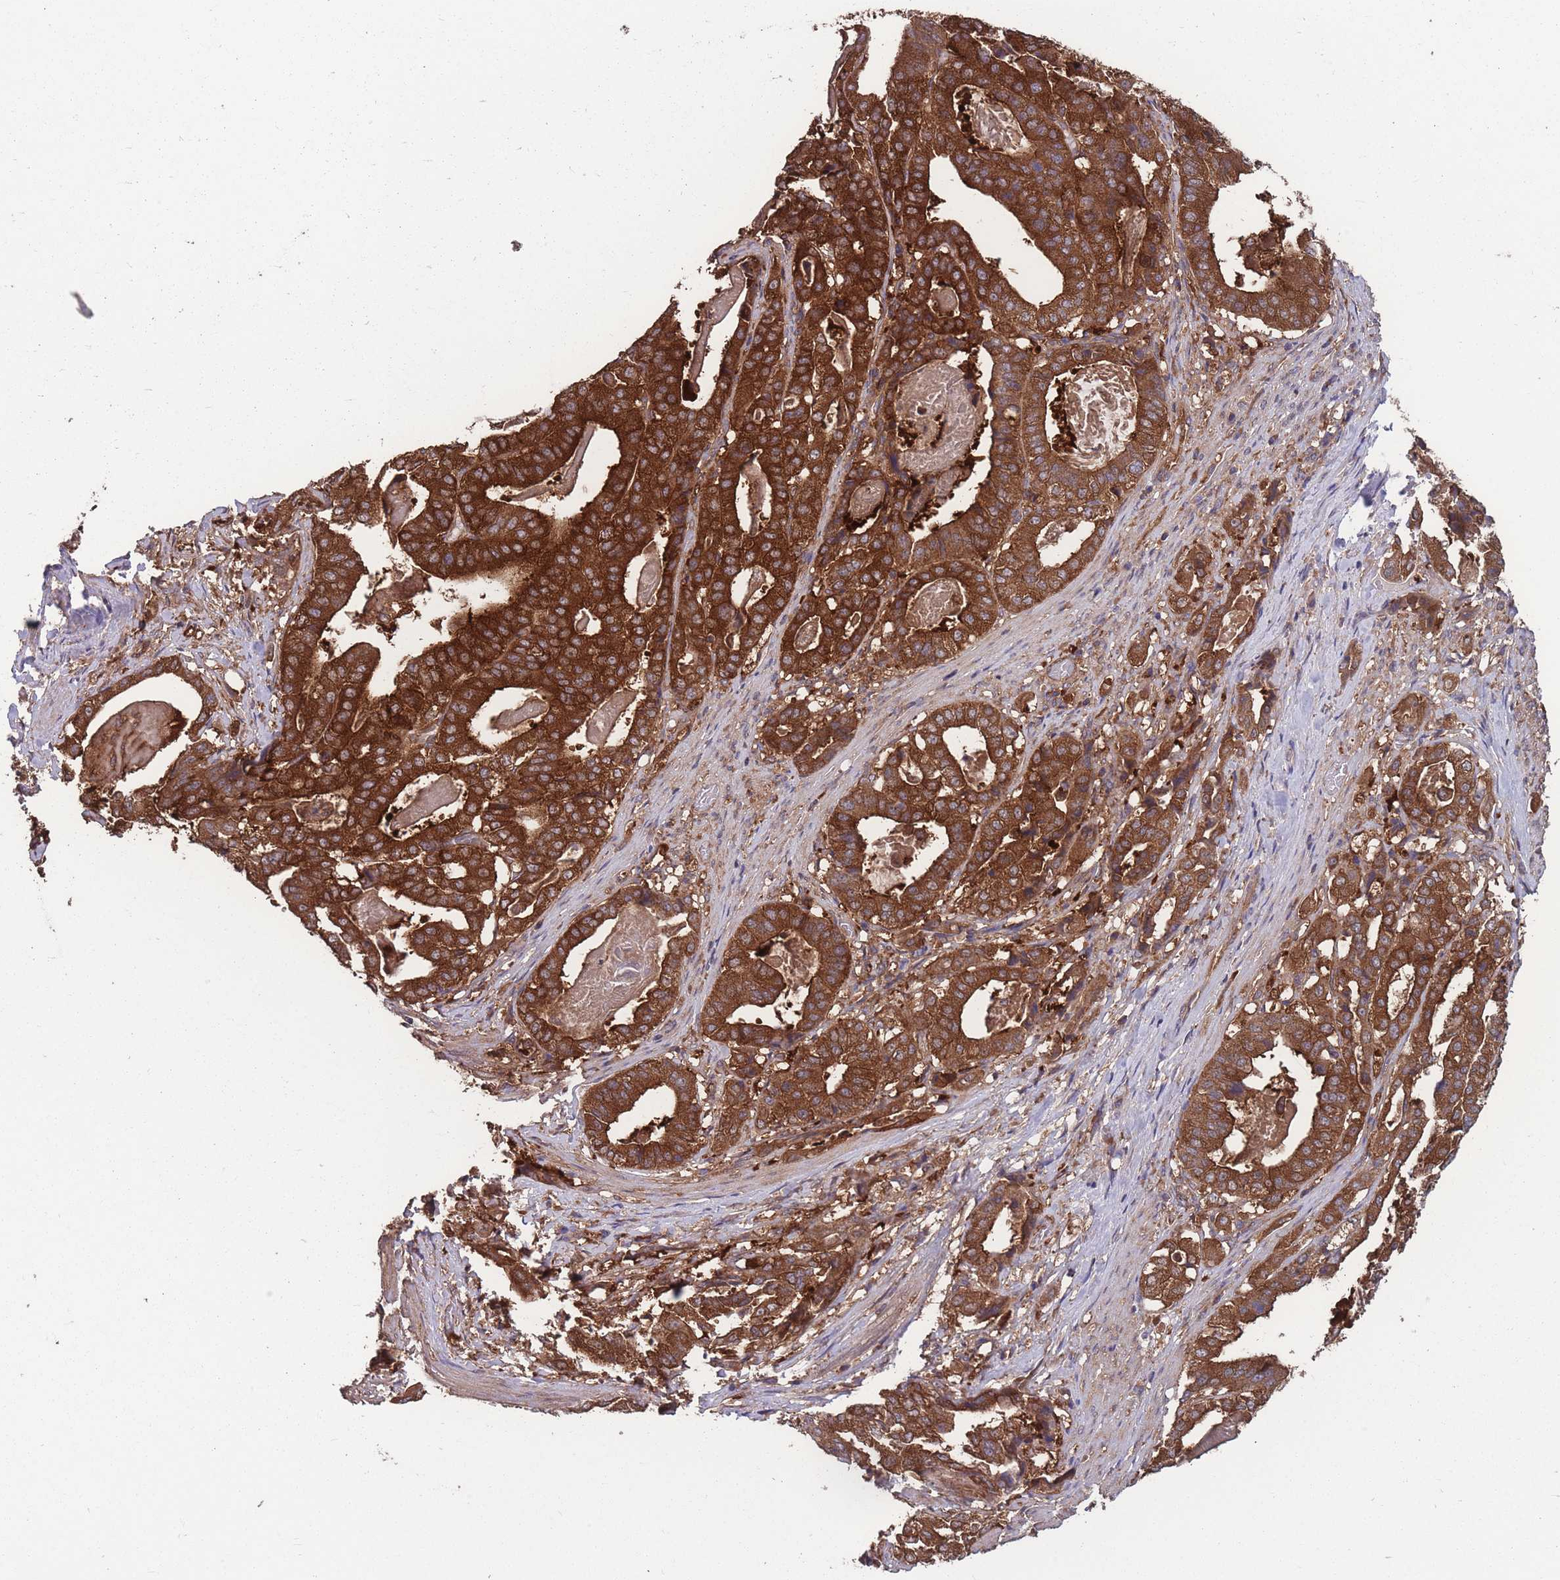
{"staining": {"intensity": "strong", "quantity": ">75%", "location": "cytoplasmic/membranous"}, "tissue": "stomach cancer", "cell_type": "Tumor cells", "image_type": "cancer", "snomed": [{"axis": "morphology", "description": "Adenocarcinoma, NOS"}, {"axis": "topography", "description": "Stomach"}], "caption": "The photomicrograph shows a brown stain indicating the presence of a protein in the cytoplasmic/membranous of tumor cells in stomach cancer (adenocarcinoma).", "gene": "ZPR1", "patient": {"sex": "male", "age": 48}}